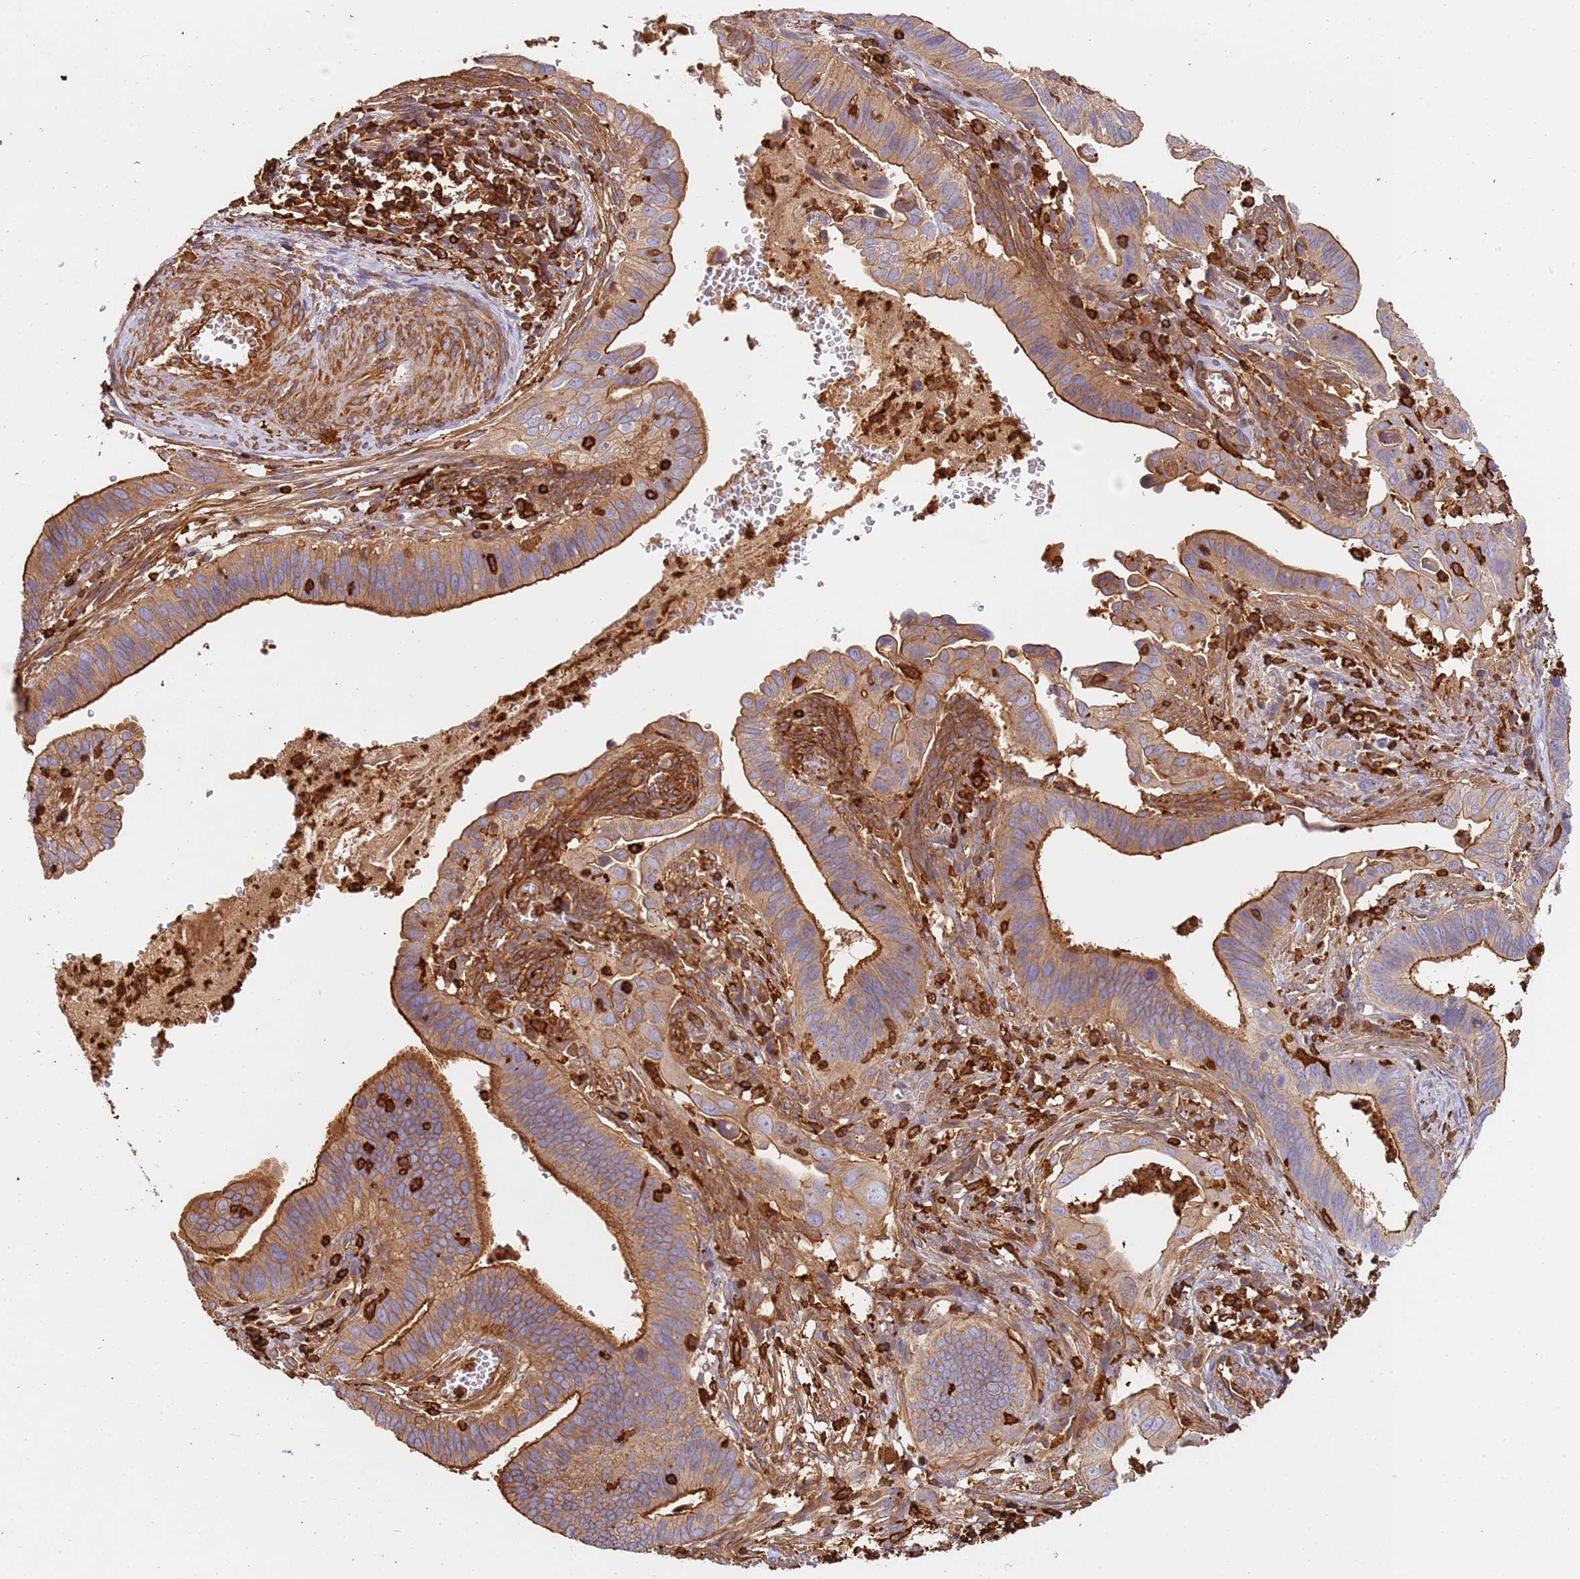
{"staining": {"intensity": "strong", "quantity": ">75%", "location": "cytoplasmic/membranous"}, "tissue": "cervical cancer", "cell_type": "Tumor cells", "image_type": "cancer", "snomed": [{"axis": "morphology", "description": "Adenocarcinoma, NOS"}, {"axis": "topography", "description": "Cervix"}], "caption": "Strong cytoplasmic/membranous expression is present in about >75% of tumor cells in adenocarcinoma (cervical).", "gene": "OR6P1", "patient": {"sex": "female", "age": 42}}